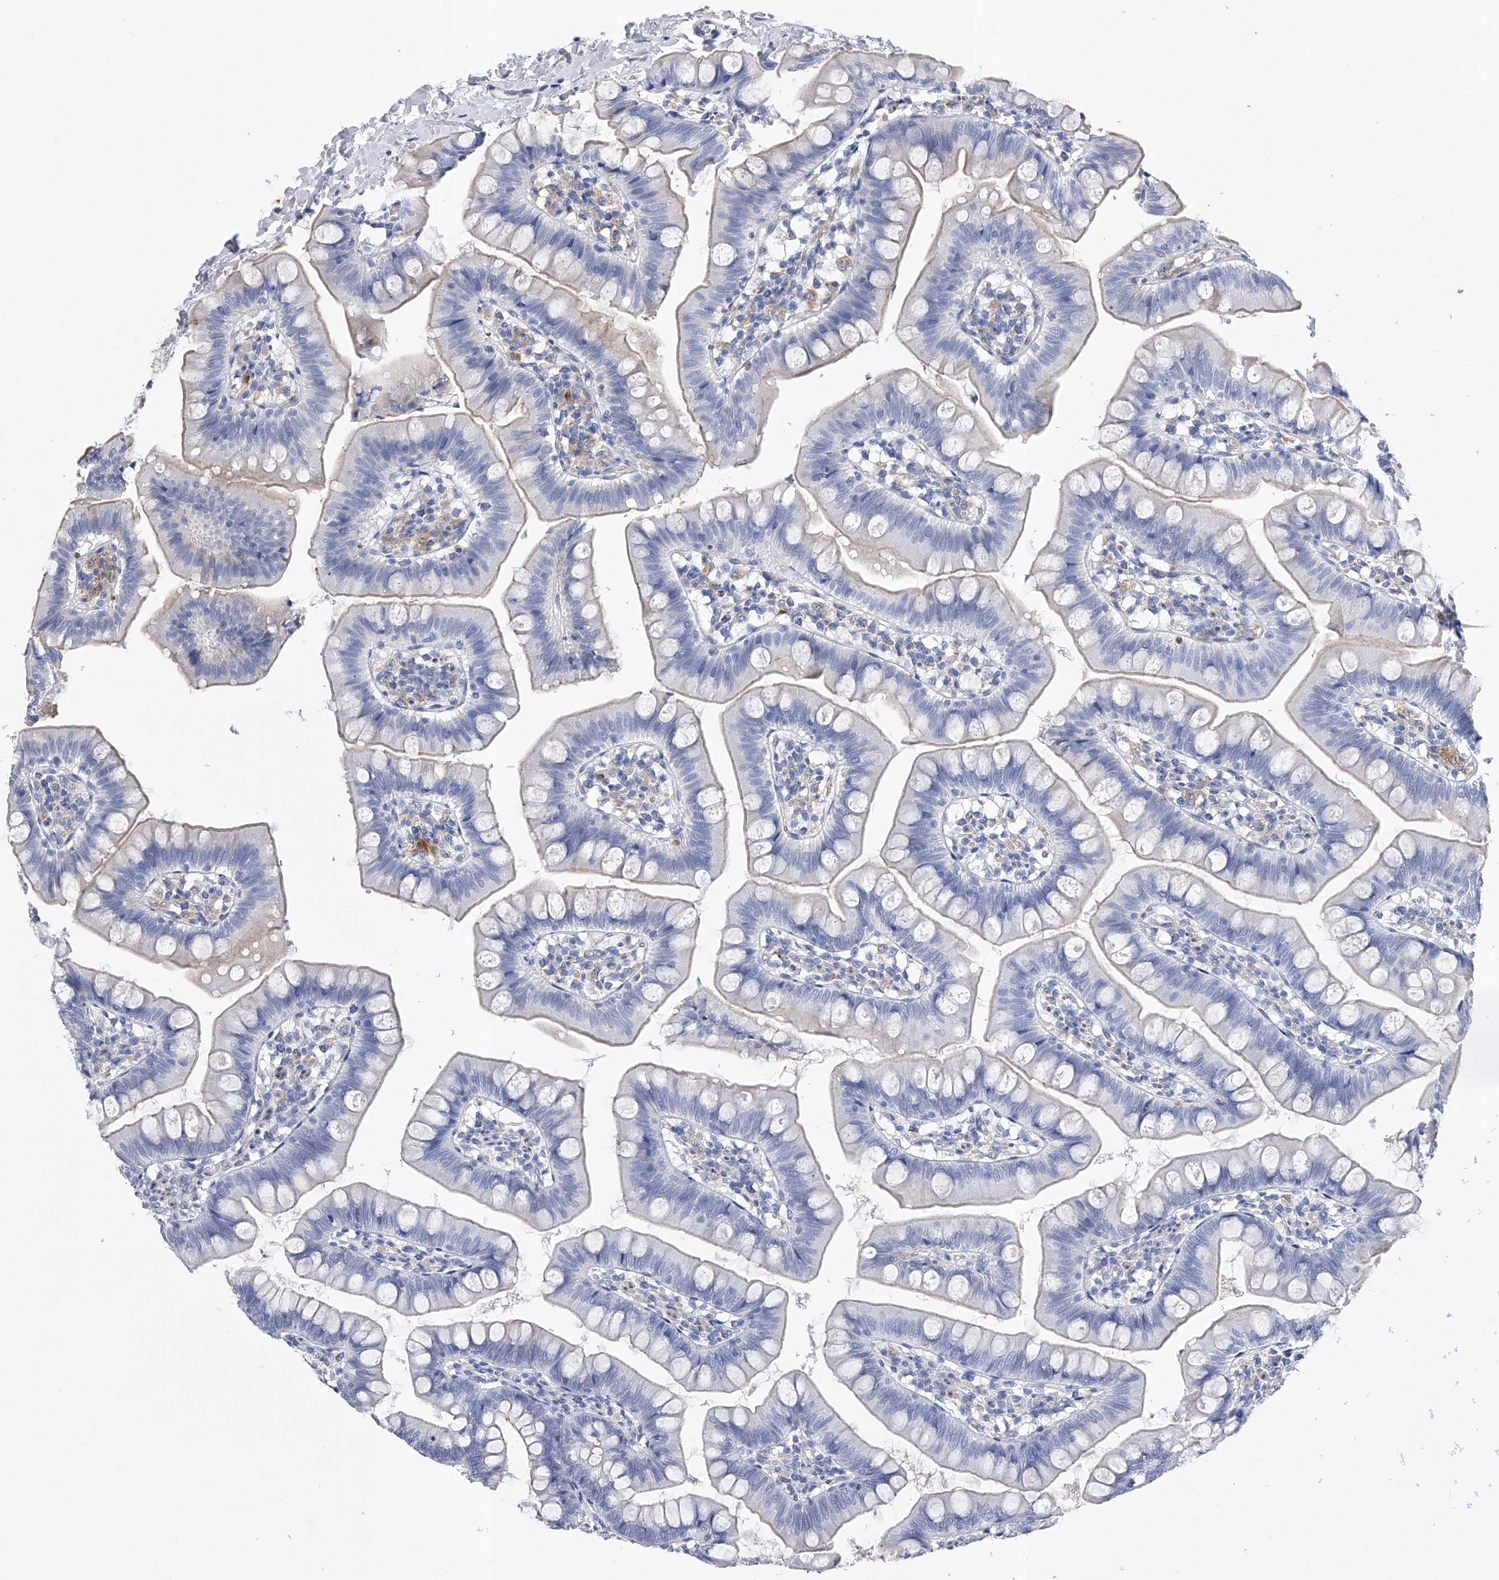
{"staining": {"intensity": "moderate", "quantity": "<25%", "location": "cytoplasmic/membranous"}, "tissue": "small intestine", "cell_type": "Glandular cells", "image_type": "normal", "snomed": [{"axis": "morphology", "description": "Normal tissue, NOS"}, {"axis": "topography", "description": "Small intestine"}], "caption": "Moderate cytoplasmic/membranous positivity is present in approximately <25% of glandular cells in benign small intestine.", "gene": "ENSG00000250424", "patient": {"sex": "male", "age": 7}}